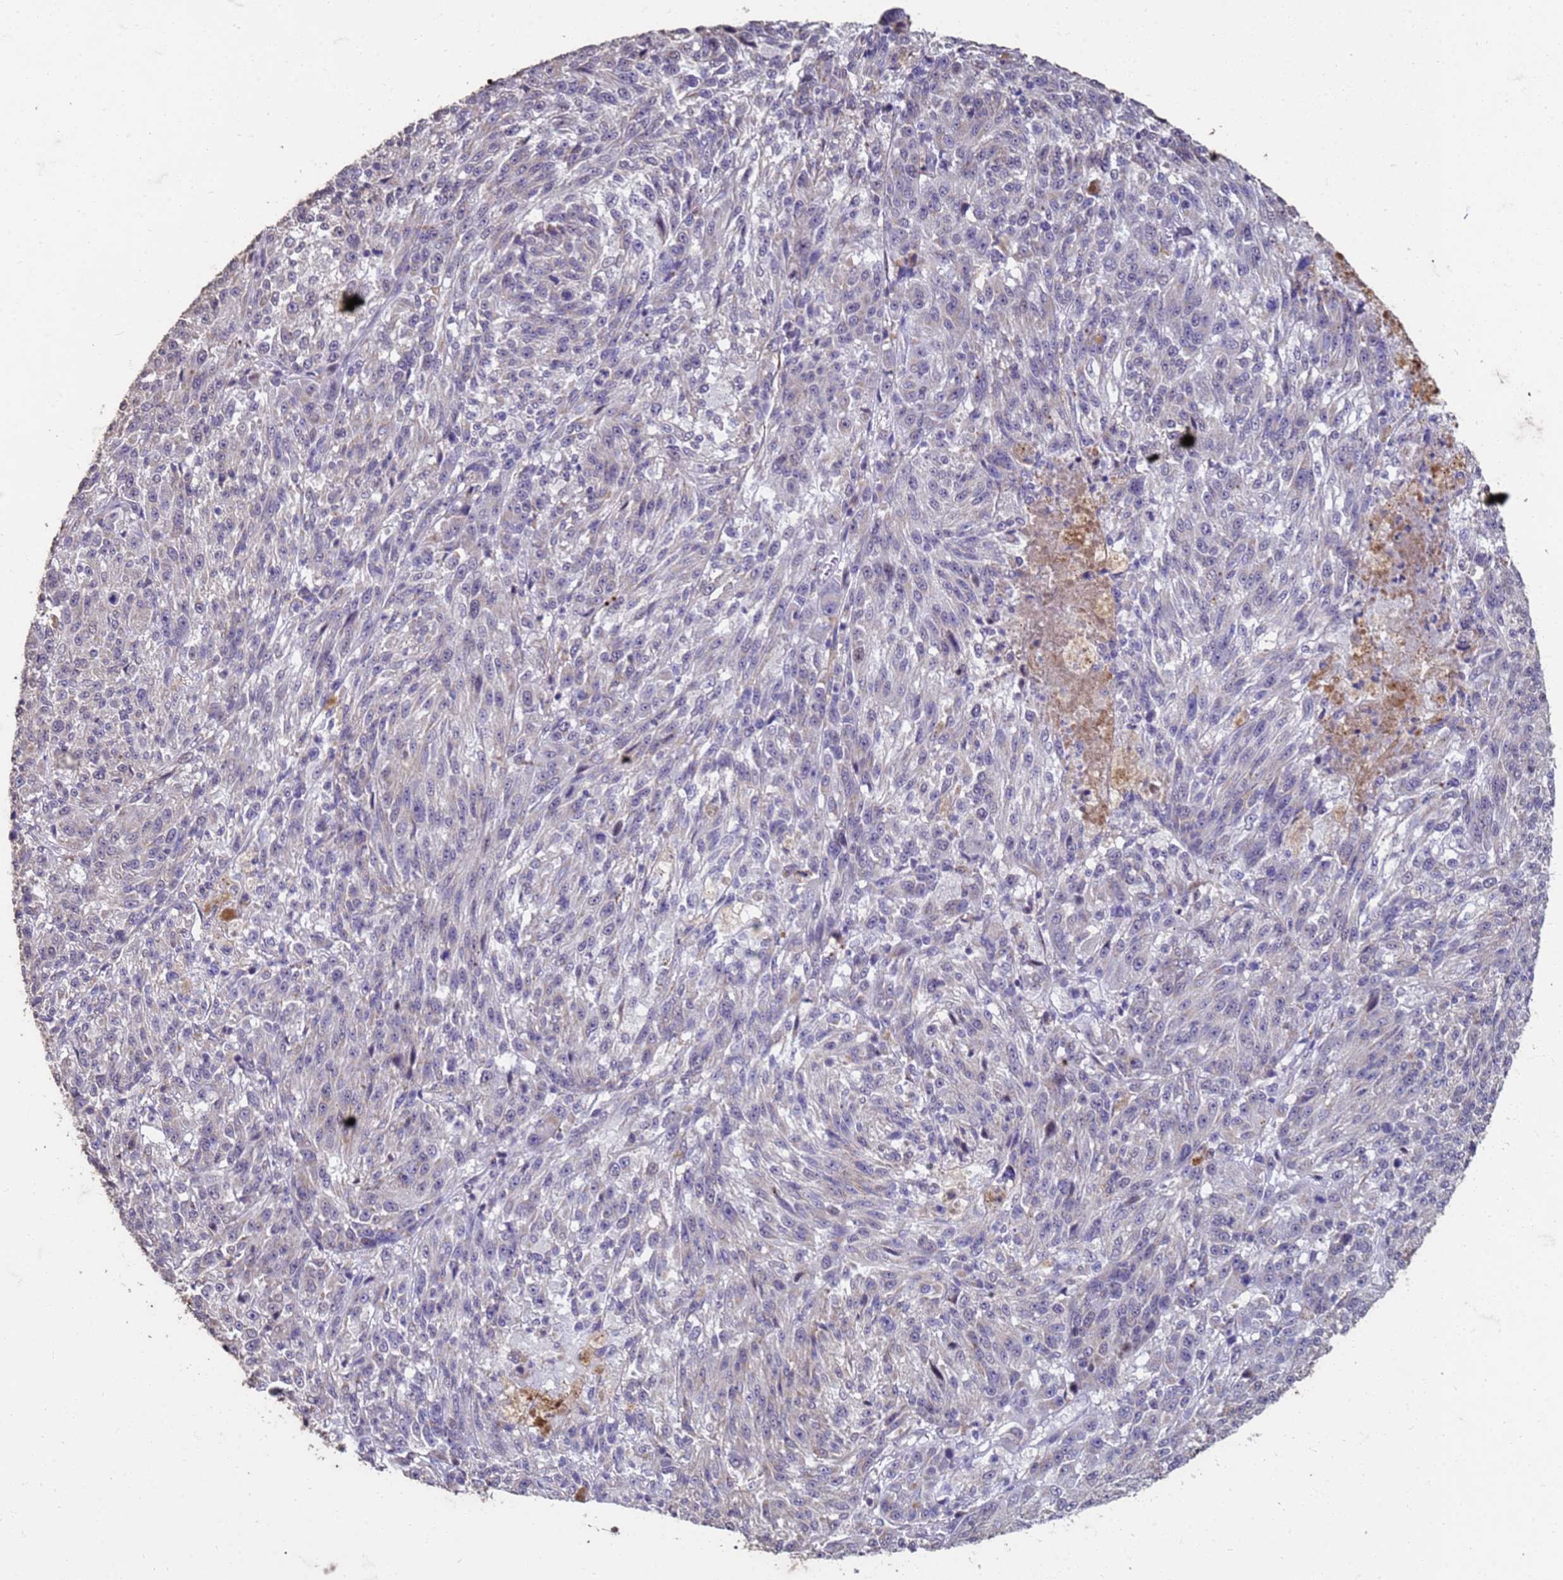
{"staining": {"intensity": "negative", "quantity": "none", "location": "none"}, "tissue": "melanoma", "cell_type": "Tumor cells", "image_type": "cancer", "snomed": [{"axis": "morphology", "description": "Malignant melanoma, NOS"}, {"axis": "topography", "description": "Skin"}], "caption": "A micrograph of human melanoma is negative for staining in tumor cells. (DAB IHC, high magnification).", "gene": "SLC25A15", "patient": {"sex": "male", "age": 53}}